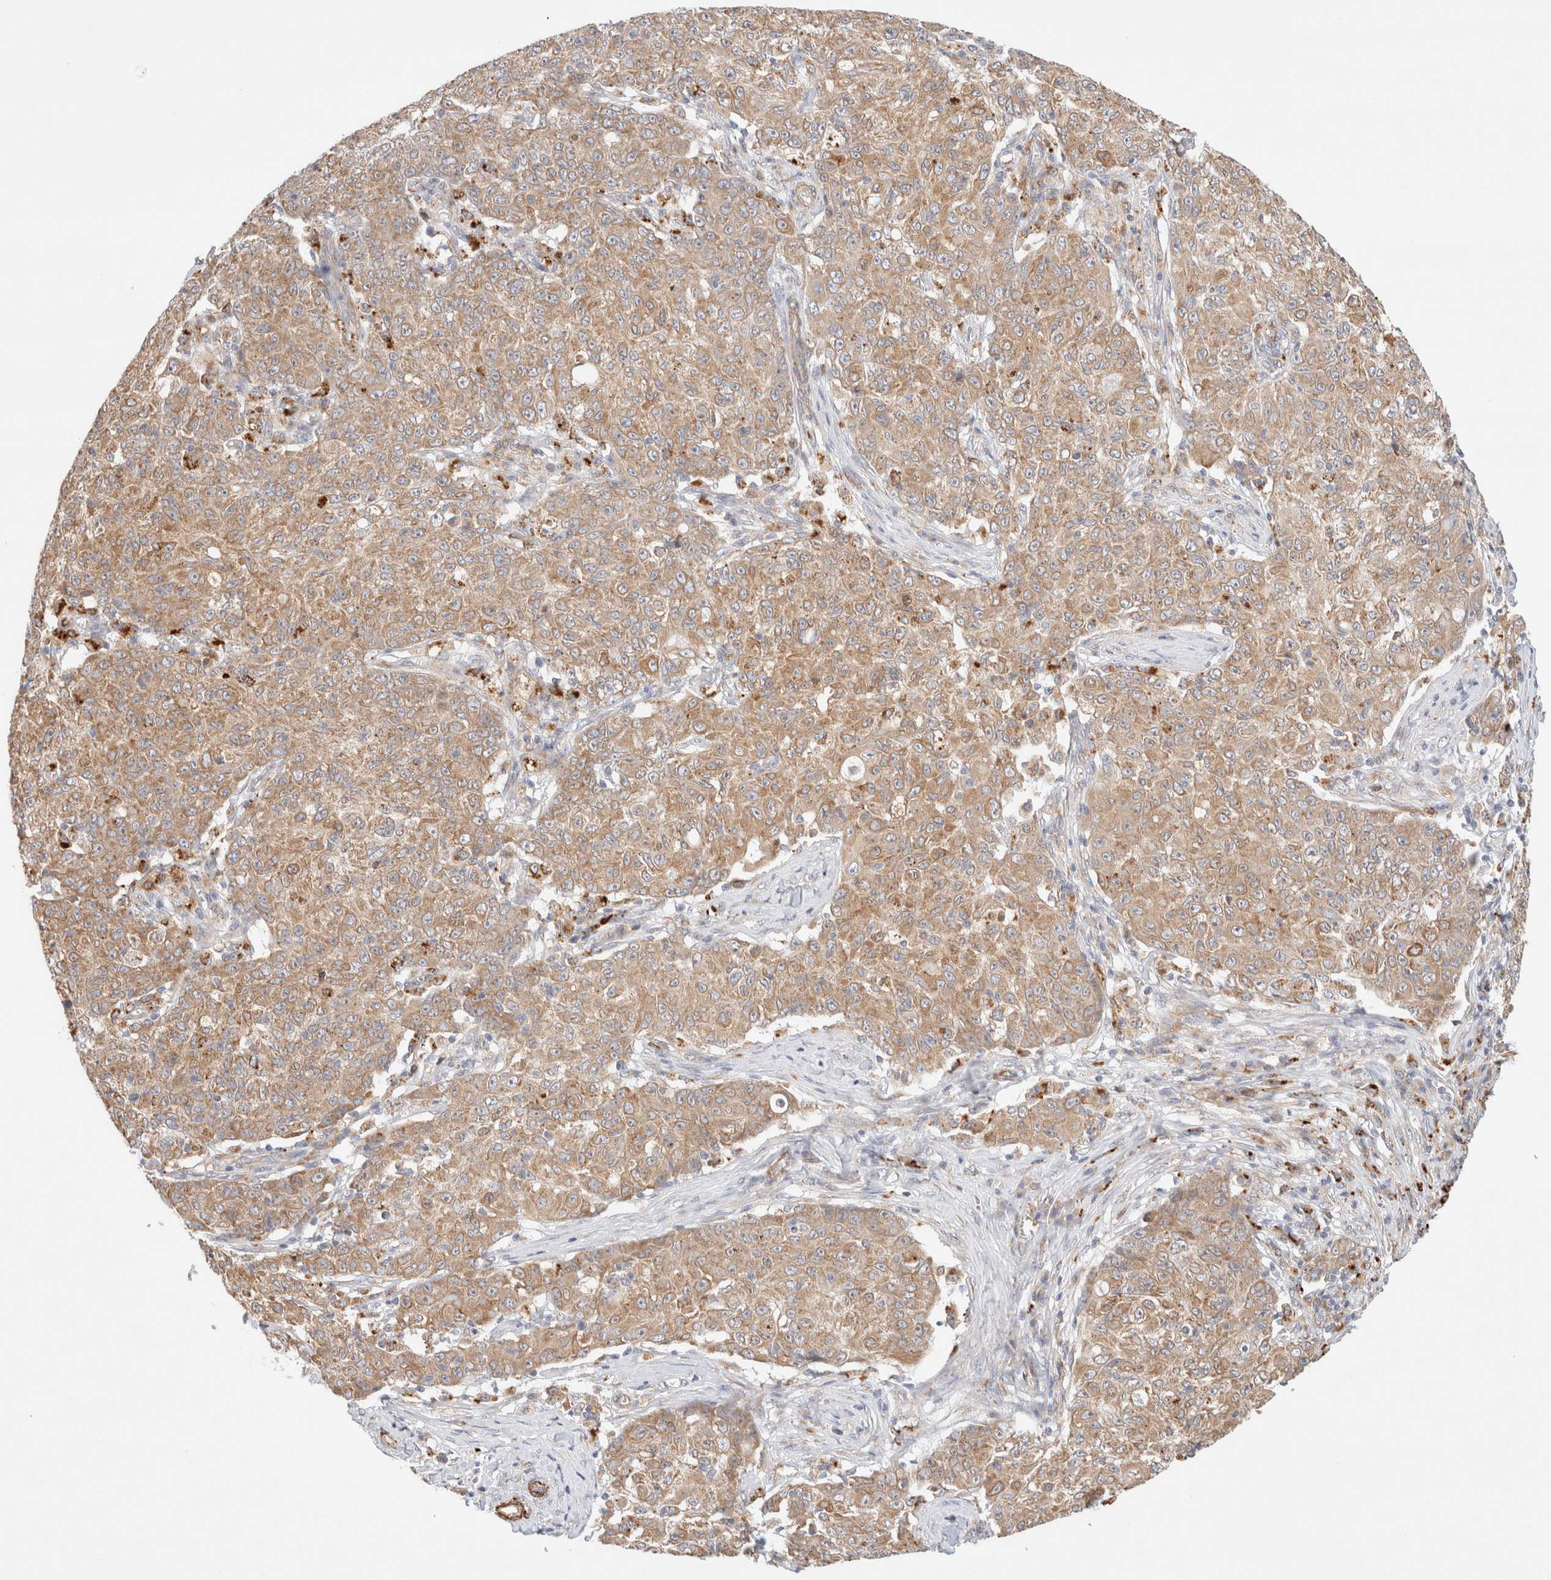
{"staining": {"intensity": "moderate", "quantity": ">75%", "location": "cytoplasmic/membranous"}, "tissue": "ovarian cancer", "cell_type": "Tumor cells", "image_type": "cancer", "snomed": [{"axis": "morphology", "description": "Carcinoma, endometroid"}, {"axis": "topography", "description": "Ovary"}], "caption": "IHC (DAB) staining of human ovarian endometroid carcinoma exhibits moderate cytoplasmic/membranous protein positivity in approximately >75% of tumor cells.", "gene": "RRP15", "patient": {"sex": "female", "age": 42}}